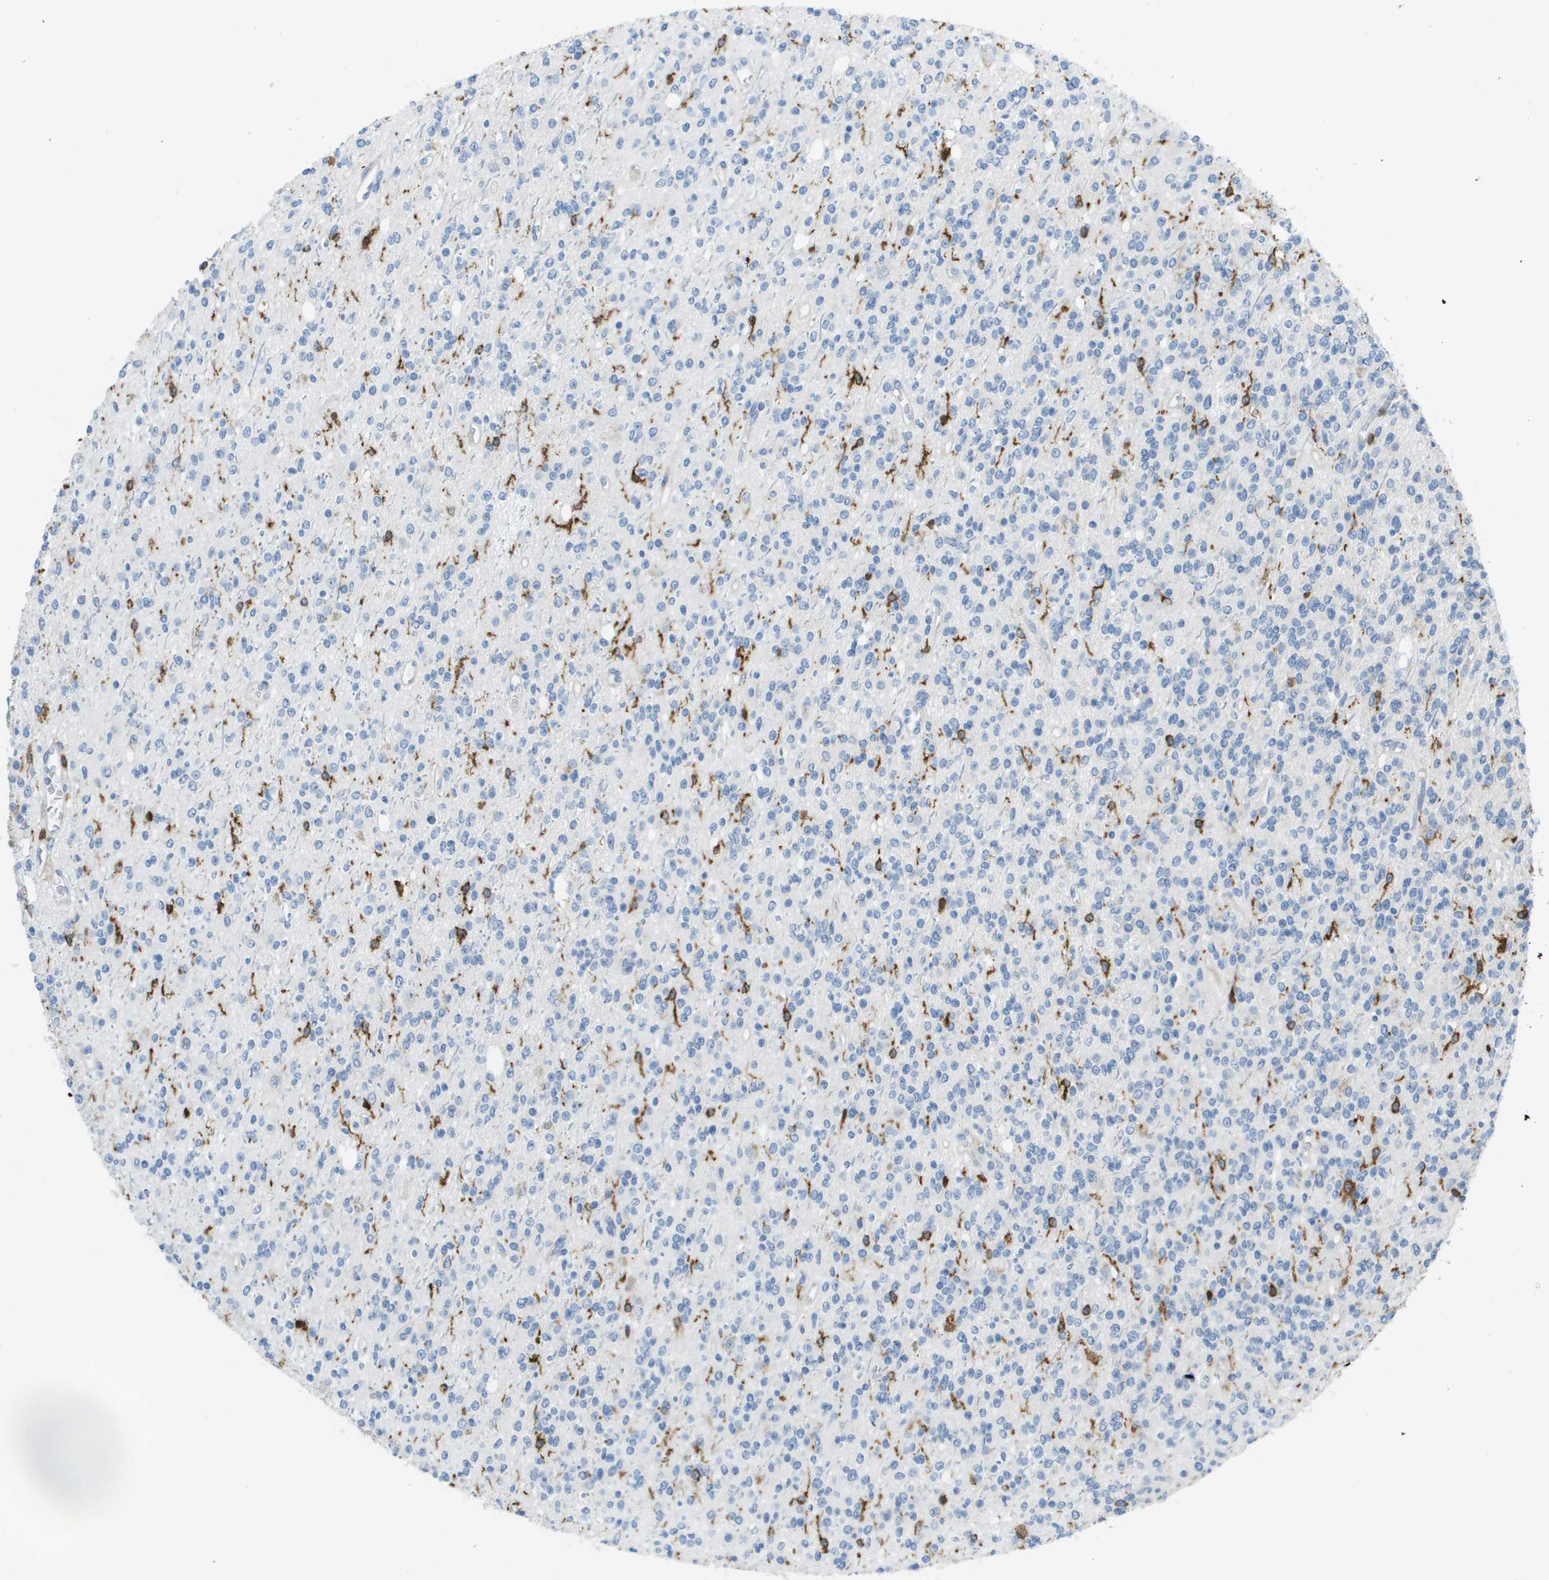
{"staining": {"intensity": "strong", "quantity": "<25%", "location": "cytoplasmic/membranous"}, "tissue": "glioma", "cell_type": "Tumor cells", "image_type": "cancer", "snomed": [{"axis": "morphology", "description": "Glioma, malignant, High grade"}, {"axis": "topography", "description": "Brain"}], "caption": "Glioma stained for a protein displays strong cytoplasmic/membranous positivity in tumor cells.", "gene": "APBB1IP", "patient": {"sex": "male", "age": 34}}